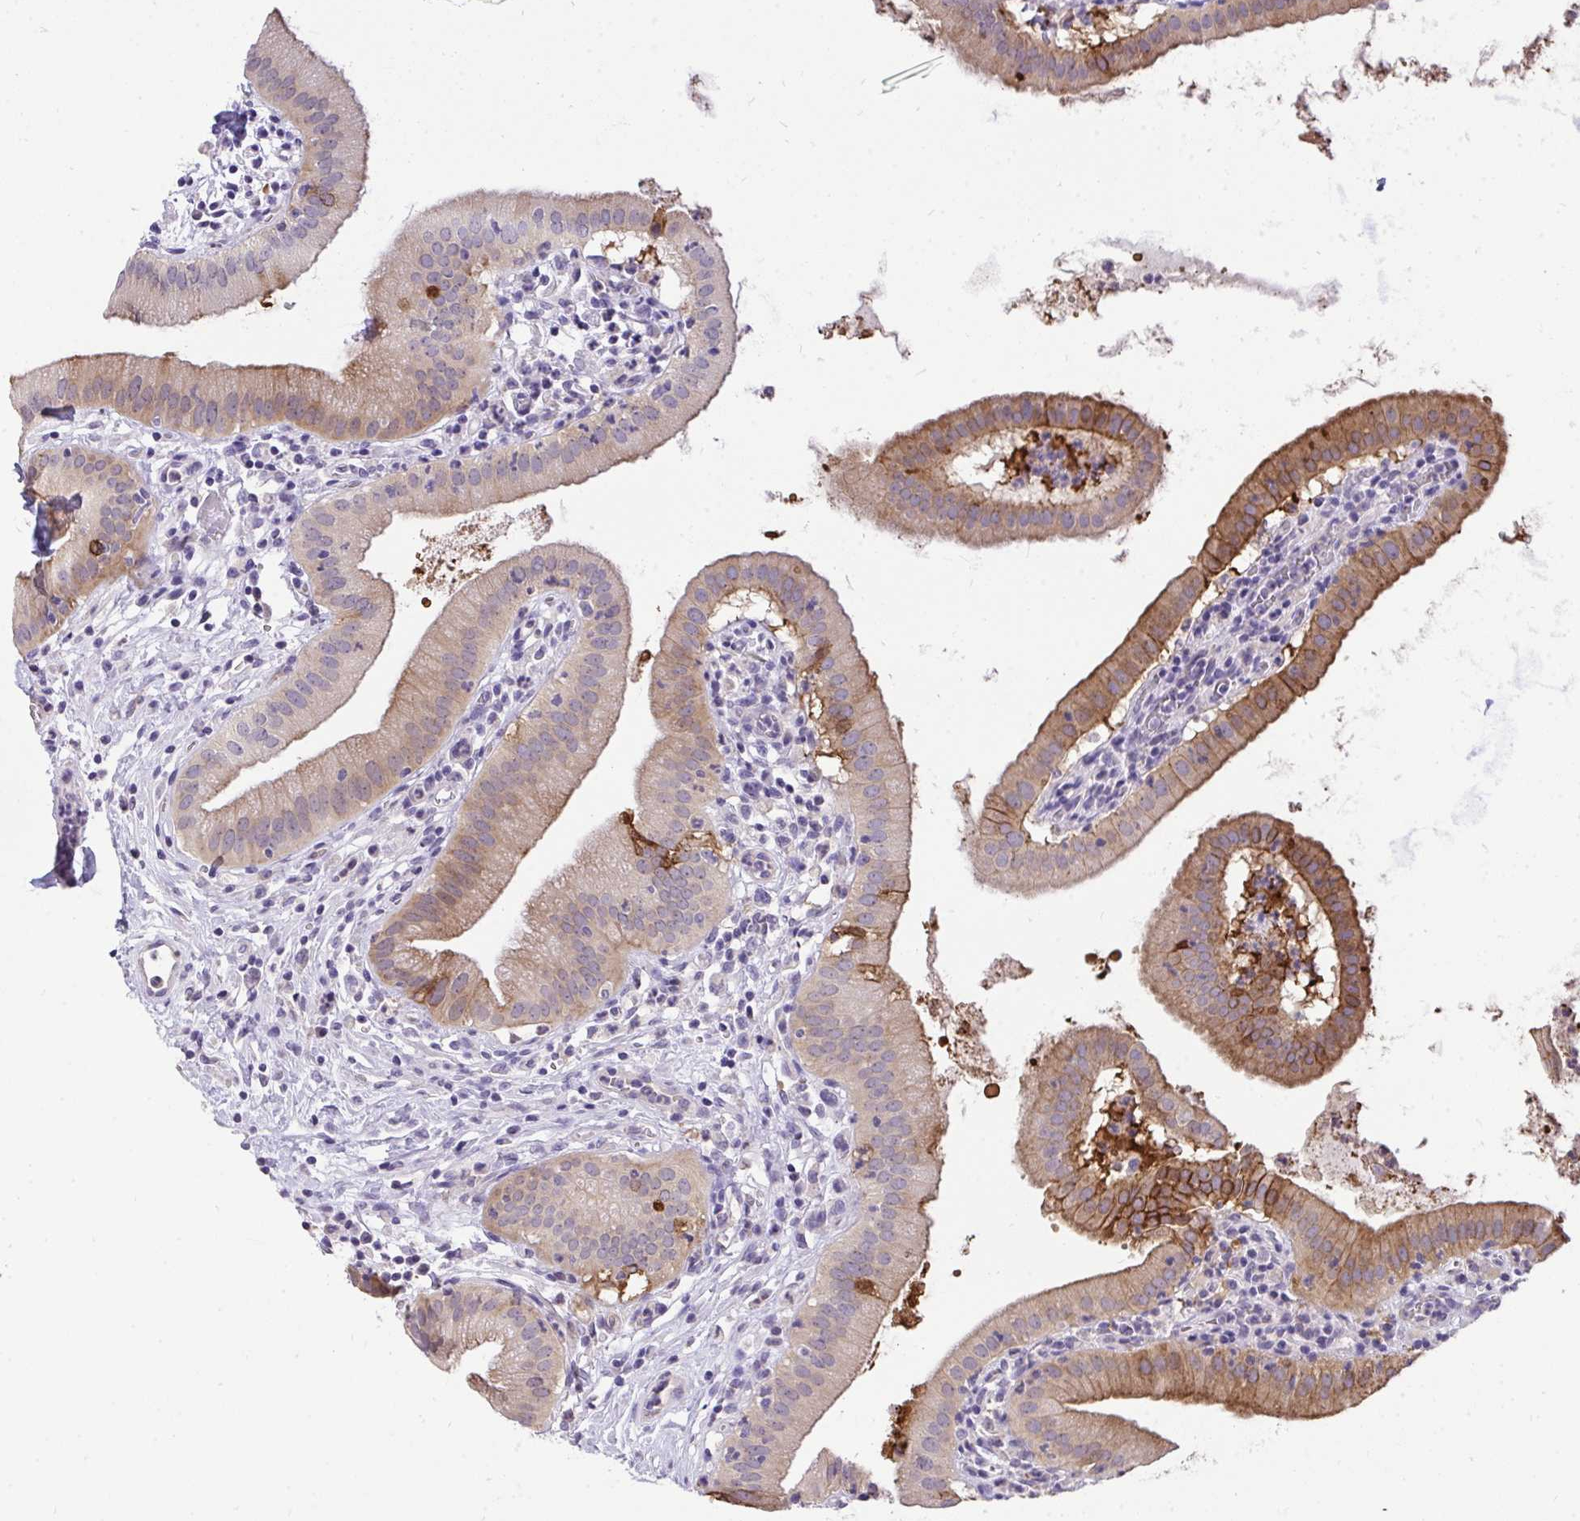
{"staining": {"intensity": "strong", "quantity": "25%-75%", "location": "cytoplasmic/membranous"}, "tissue": "gallbladder", "cell_type": "Glandular cells", "image_type": "normal", "snomed": [{"axis": "morphology", "description": "Normal tissue, NOS"}, {"axis": "topography", "description": "Gallbladder"}], "caption": "Immunohistochemistry (DAB (3,3'-diaminobenzidine)) staining of benign human gallbladder exhibits strong cytoplasmic/membranous protein staining in approximately 25%-75% of glandular cells. The staining was performed using DAB (3,3'-diaminobenzidine), with brown indicating positive protein expression. Nuclei are stained blue with hematoxylin.", "gene": "VGLL3", "patient": {"sex": "female", "age": 65}}